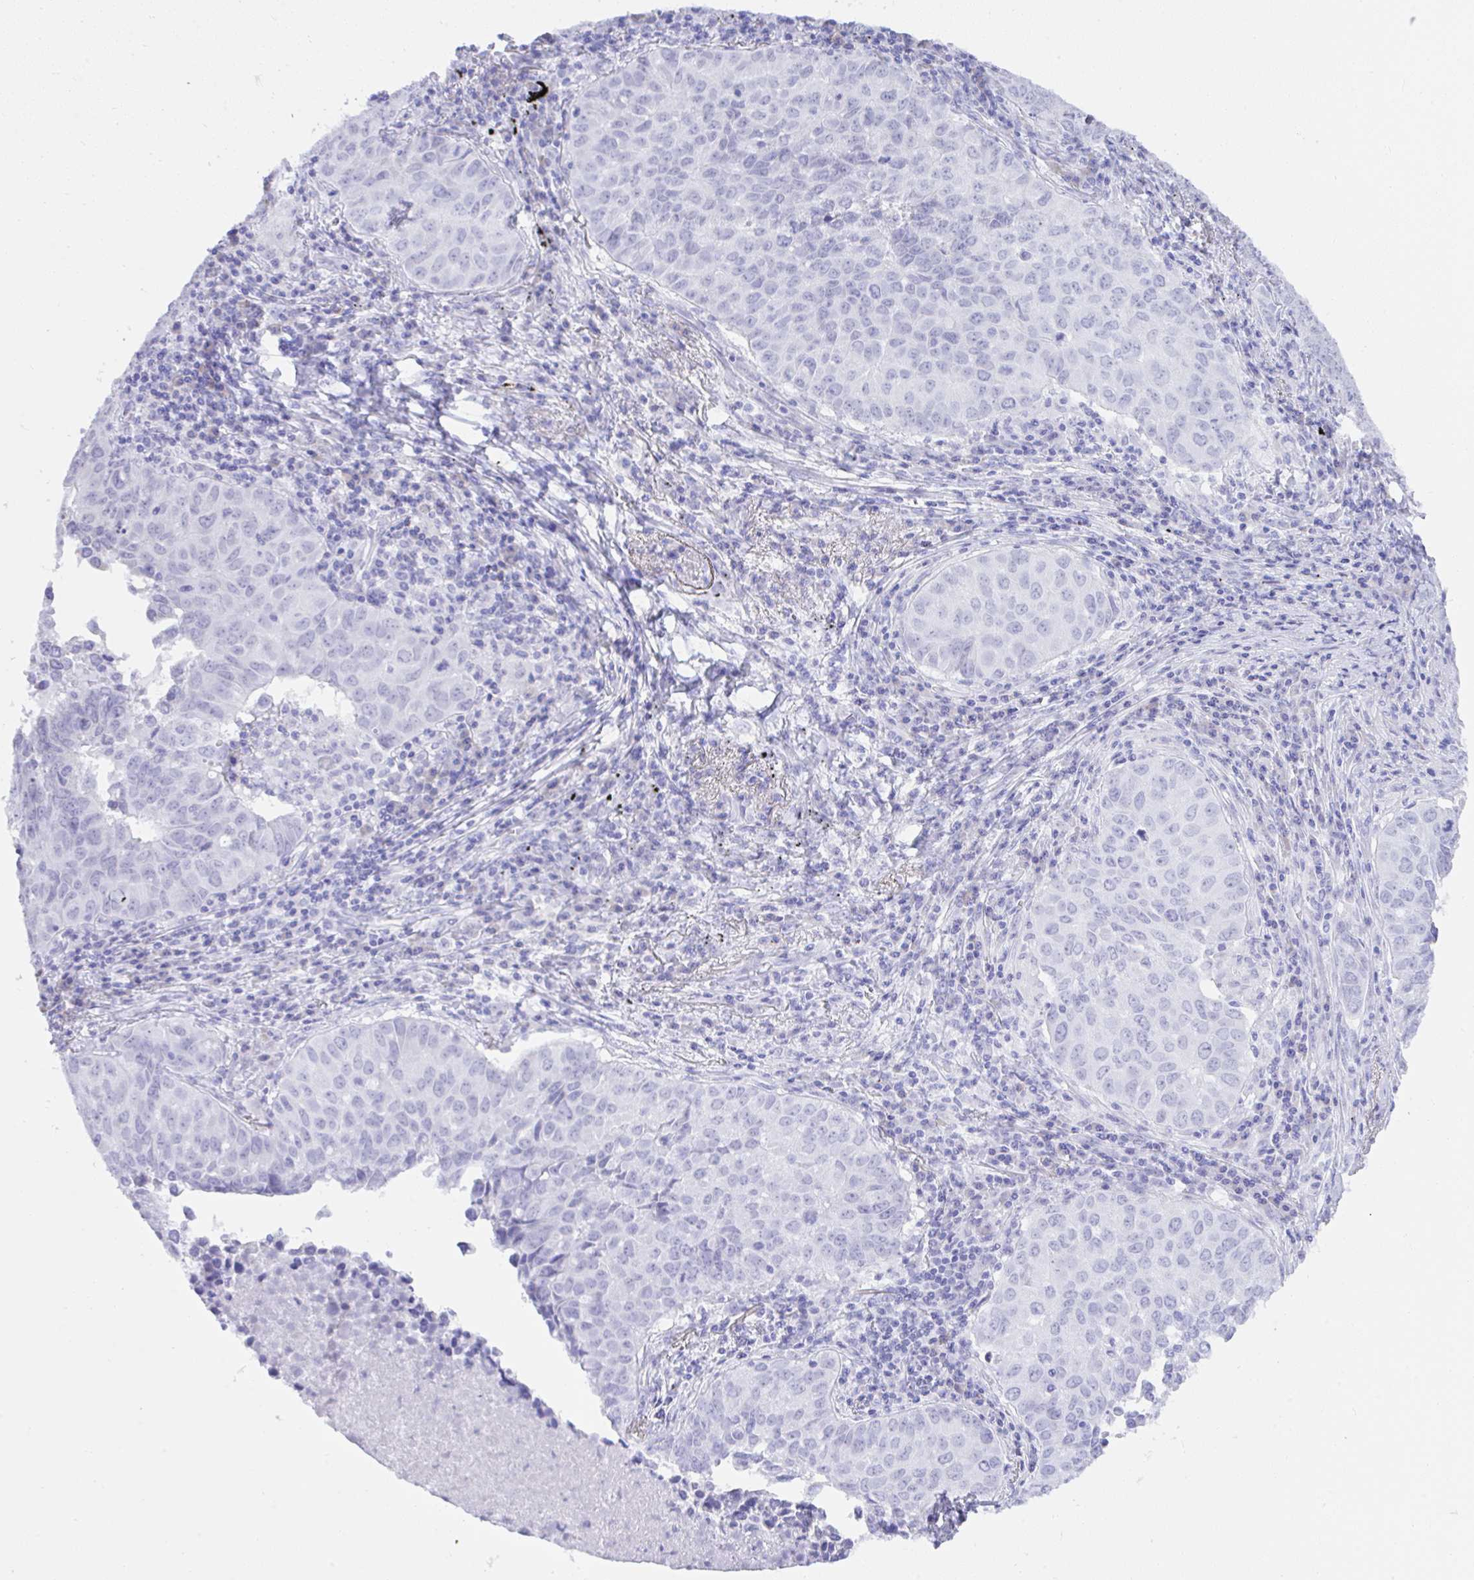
{"staining": {"intensity": "negative", "quantity": "none", "location": "none"}, "tissue": "lung cancer", "cell_type": "Tumor cells", "image_type": "cancer", "snomed": [{"axis": "morphology", "description": "Adenocarcinoma, NOS"}, {"axis": "topography", "description": "Lung"}], "caption": "The micrograph shows no significant expression in tumor cells of adenocarcinoma (lung).", "gene": "SEL1L2", "patient": {"sex": "female", "age": 50}}